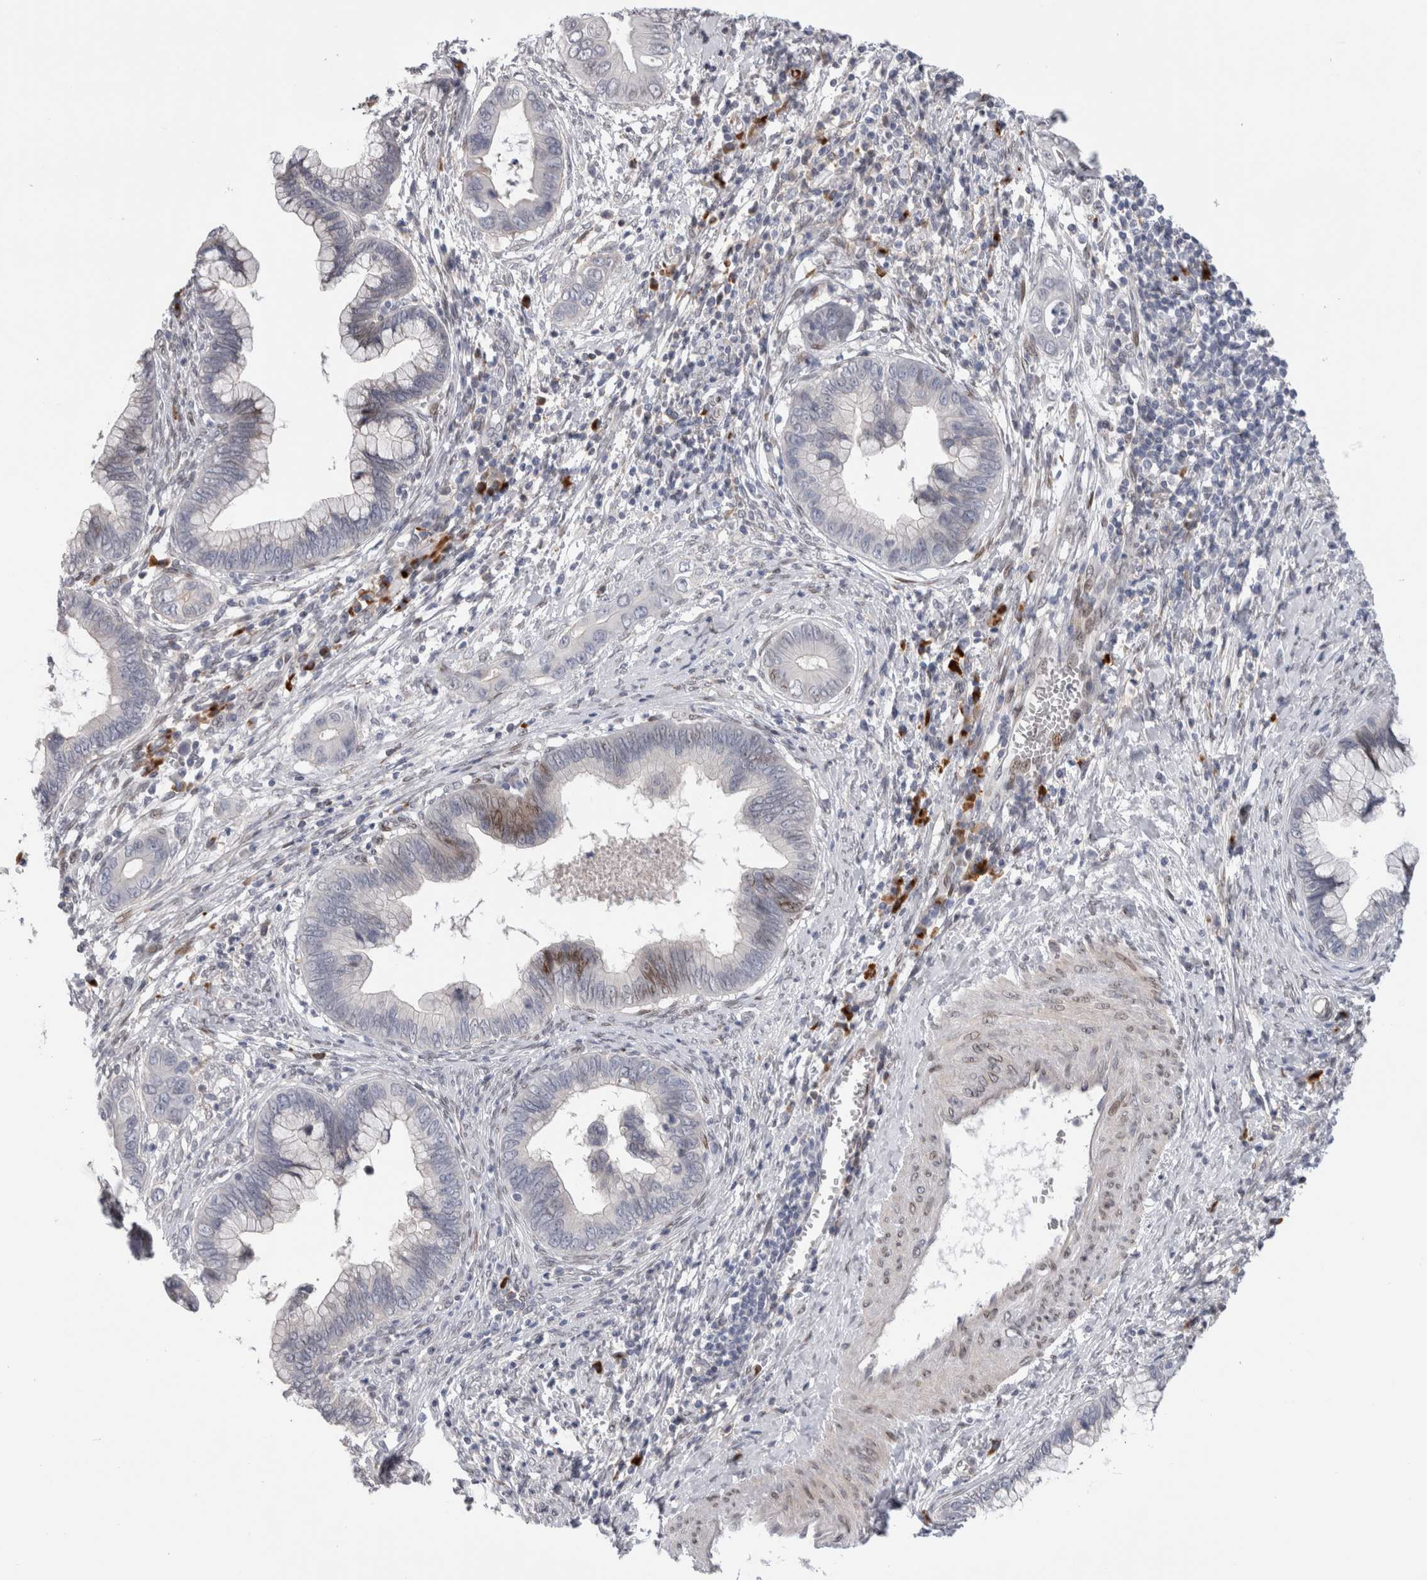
{"staining": {"intensity": "negative", "quantity": "none", "location": "none"}, "tissue": "cervical cancer", "cell_type": "Tumor cells", "image_type": "cancer", "snomed": [{"axis": "morphology", "description": "Adenocarcinoma, NOS"}, {"axis": "topography", "description": "Cervix"}], "caption": "The micrograph displays no significant staining in tumor cells of cervical adenocarcinoma. (Brightfield microscopy of DAB (3,3'-diaminobenzidine) IHC at high magnification).", "gene": "DMTN", "patient": {"sex": "female", "age": 44}}